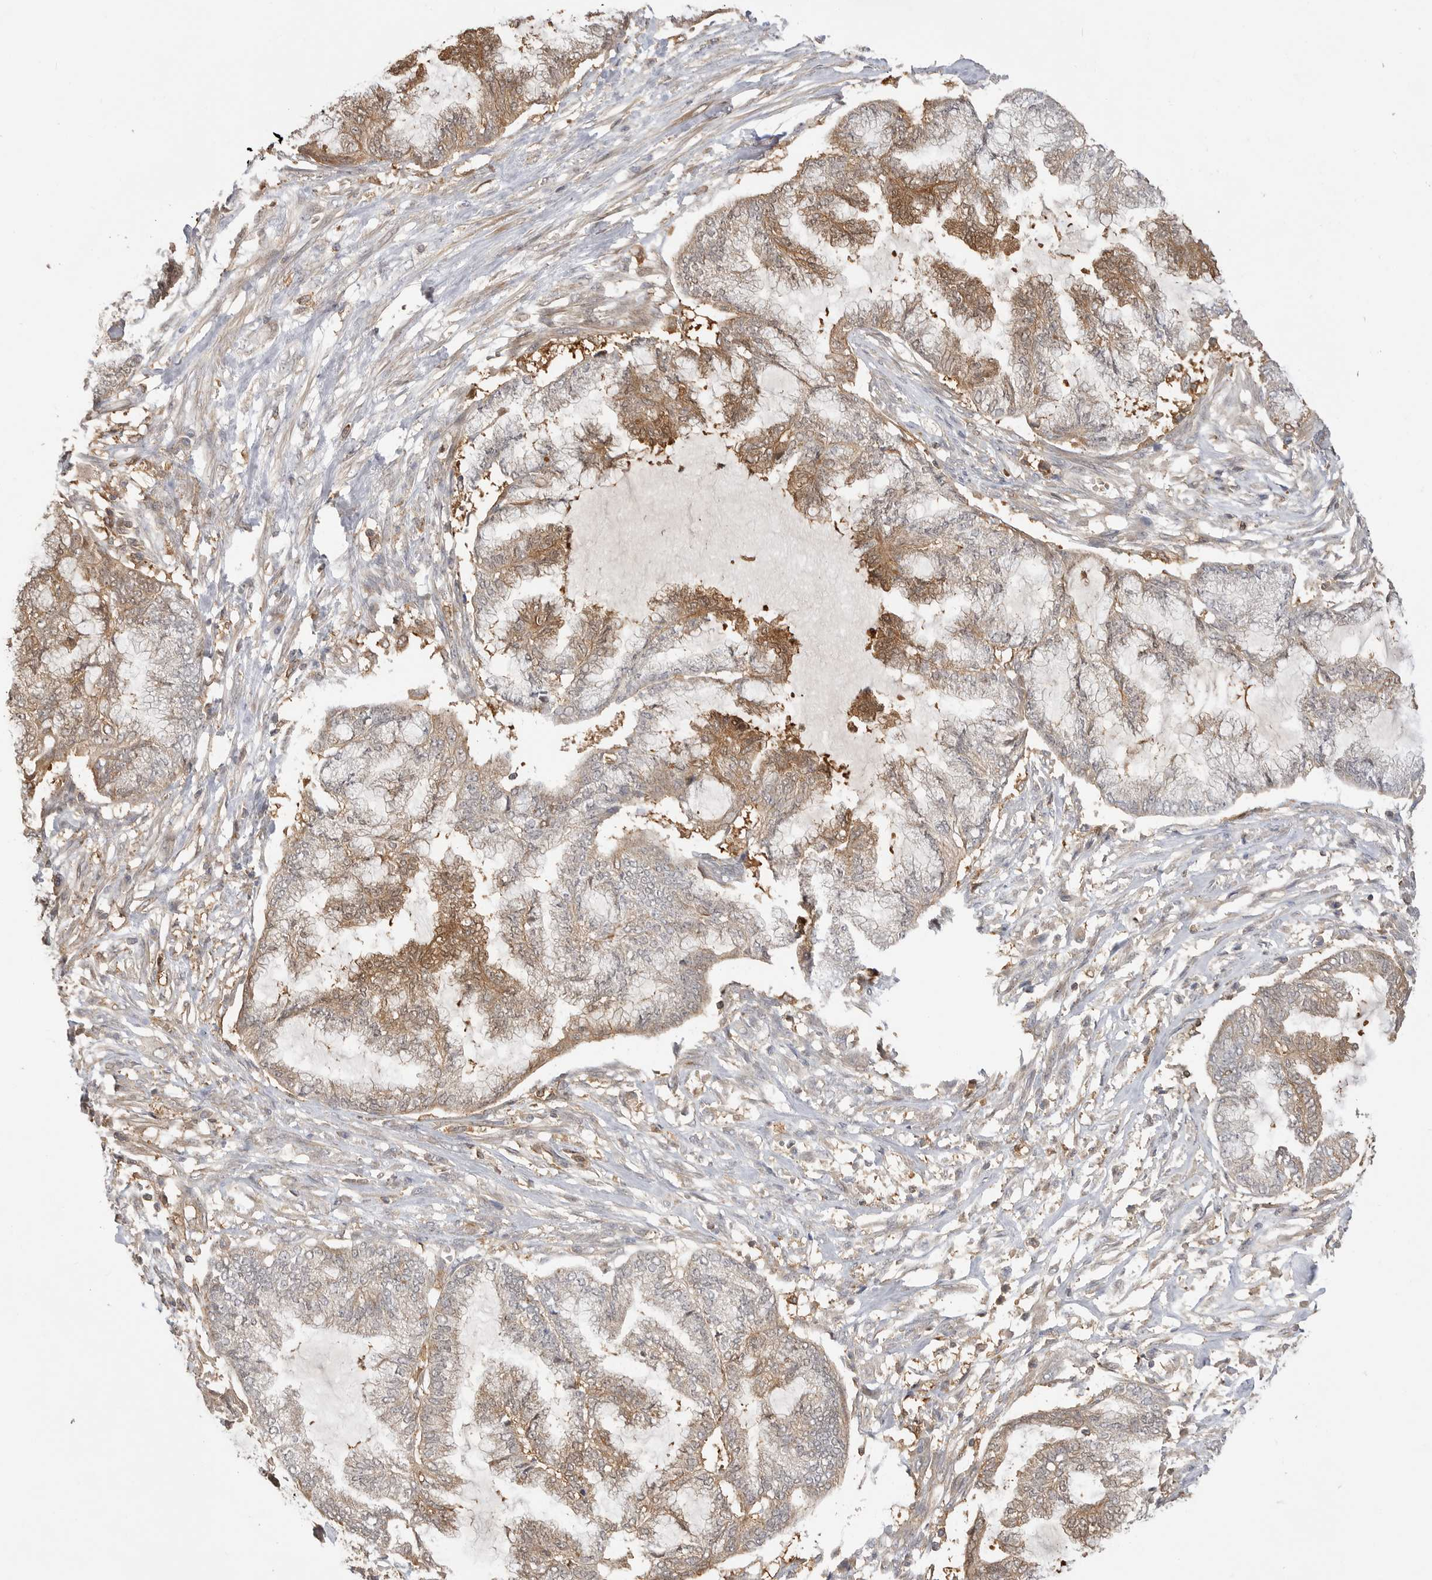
{"staining": {"intensity": "moderate", "quantity": "25%-75%", "location": "cytoplasmic/membranous"}, "tissue": "endometrial cancer", "cell_type": "Tumor cells", "image_type": "cancer", "snomed": [{"axis": "morphology", "description": "Adenocarcinoma, NOS"}, {"axis": "topography", "description": "Endometrium"}], "caption": "Immunohistochemistry histopathology image of neoplastic tissue: human endometrial adenocarcinoma stained using immunohistochemistry shows medium levels of moderate protein expression localized specifically in the cytoplasmic/membranous of tumor cells, appearing as a cytoplasmic/membranous brown color.", "gene": "CLDN12", "patient": {"sex": "female", "age": 86}}